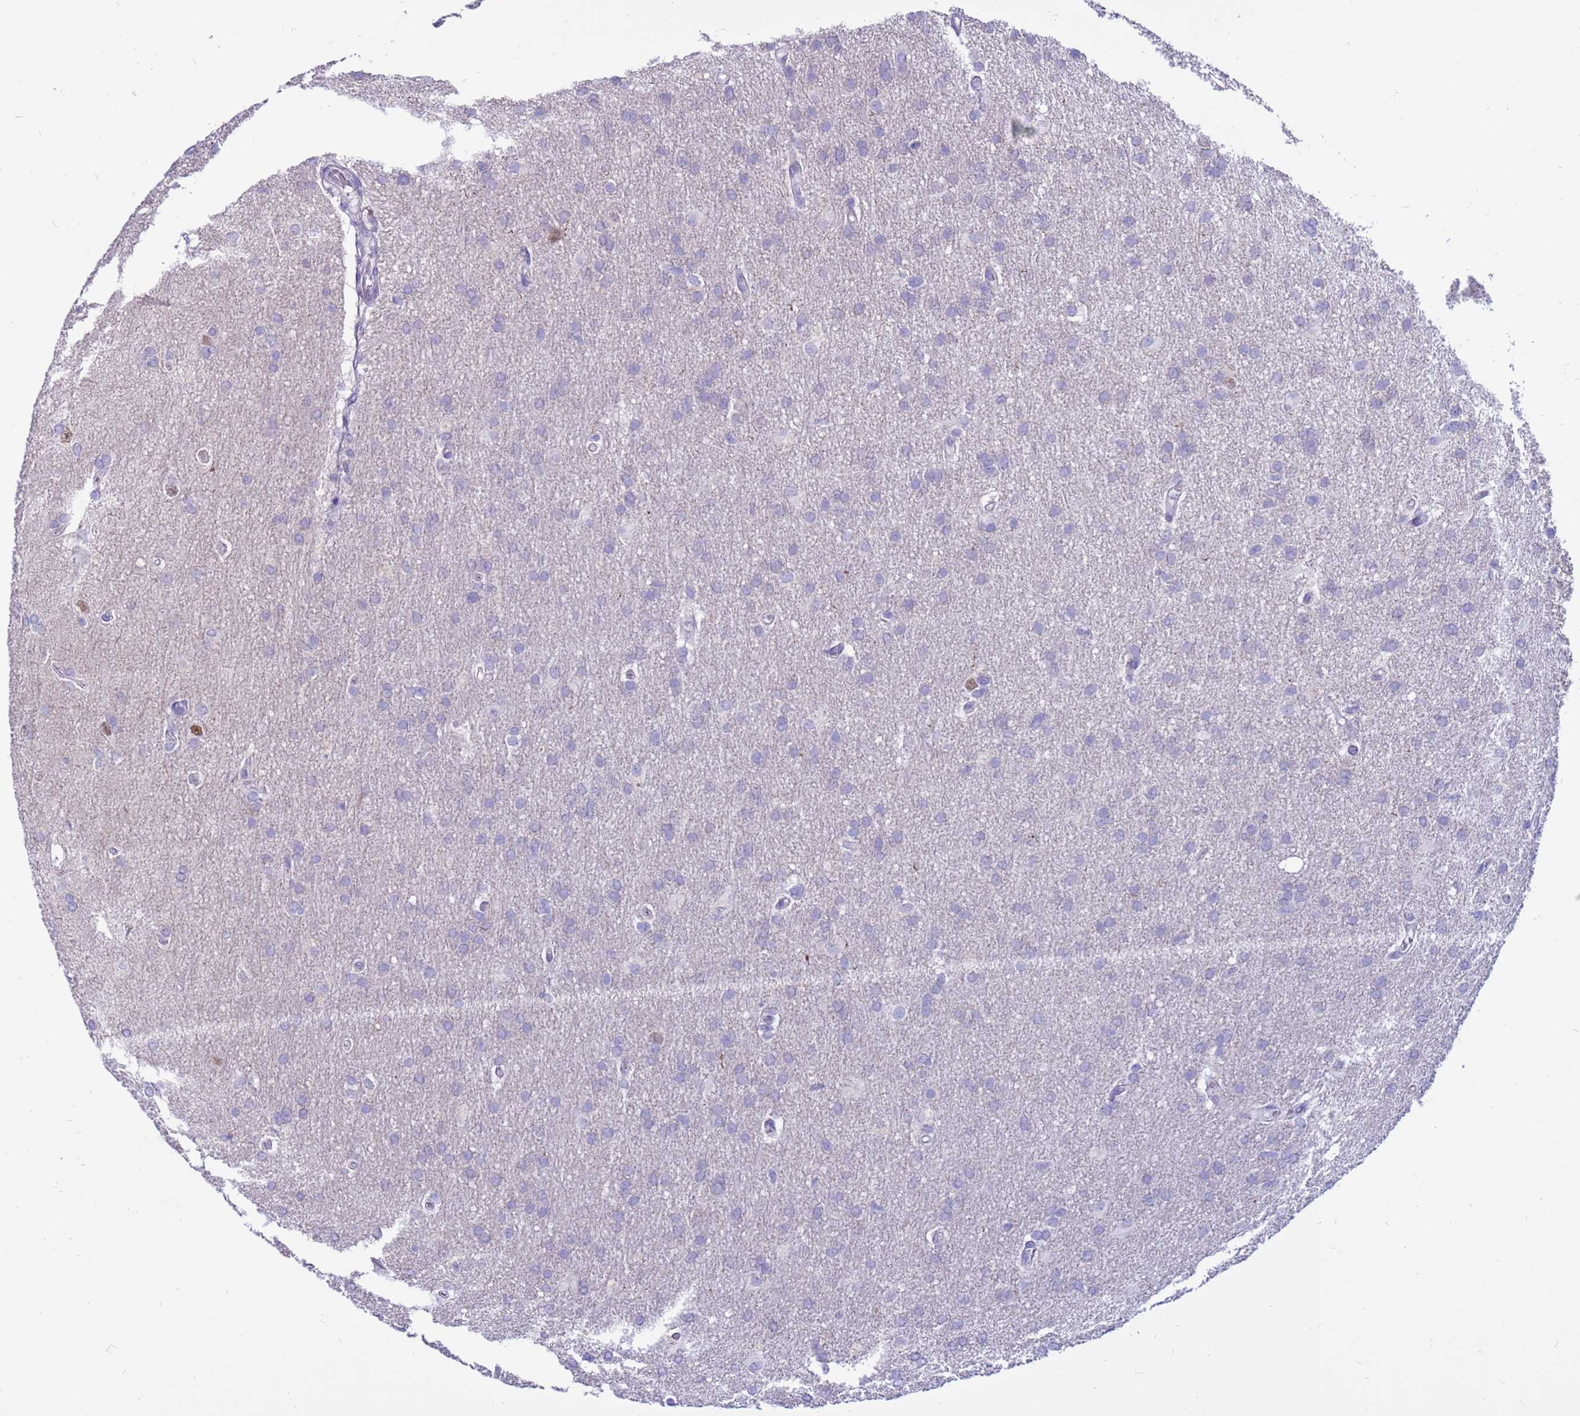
{"staining": {"intensity": "negative", "quantity": "none", "location": "none"}, "tissue": "glioma", "cell_type": "Tumor cells", "image_type": "cancer", "snomed": [{"axis": "morphology", "description": "Glioma, malignant, High grade"}, {"axis": "topography", "description": "Brain"}], "caption": "Malignant glioma (high-grade) was stained to show a protein in brown. There is no significant expression in tumor cells.", "gene": "PDE10A", "patient": {"sex": "male", "age": 77}}